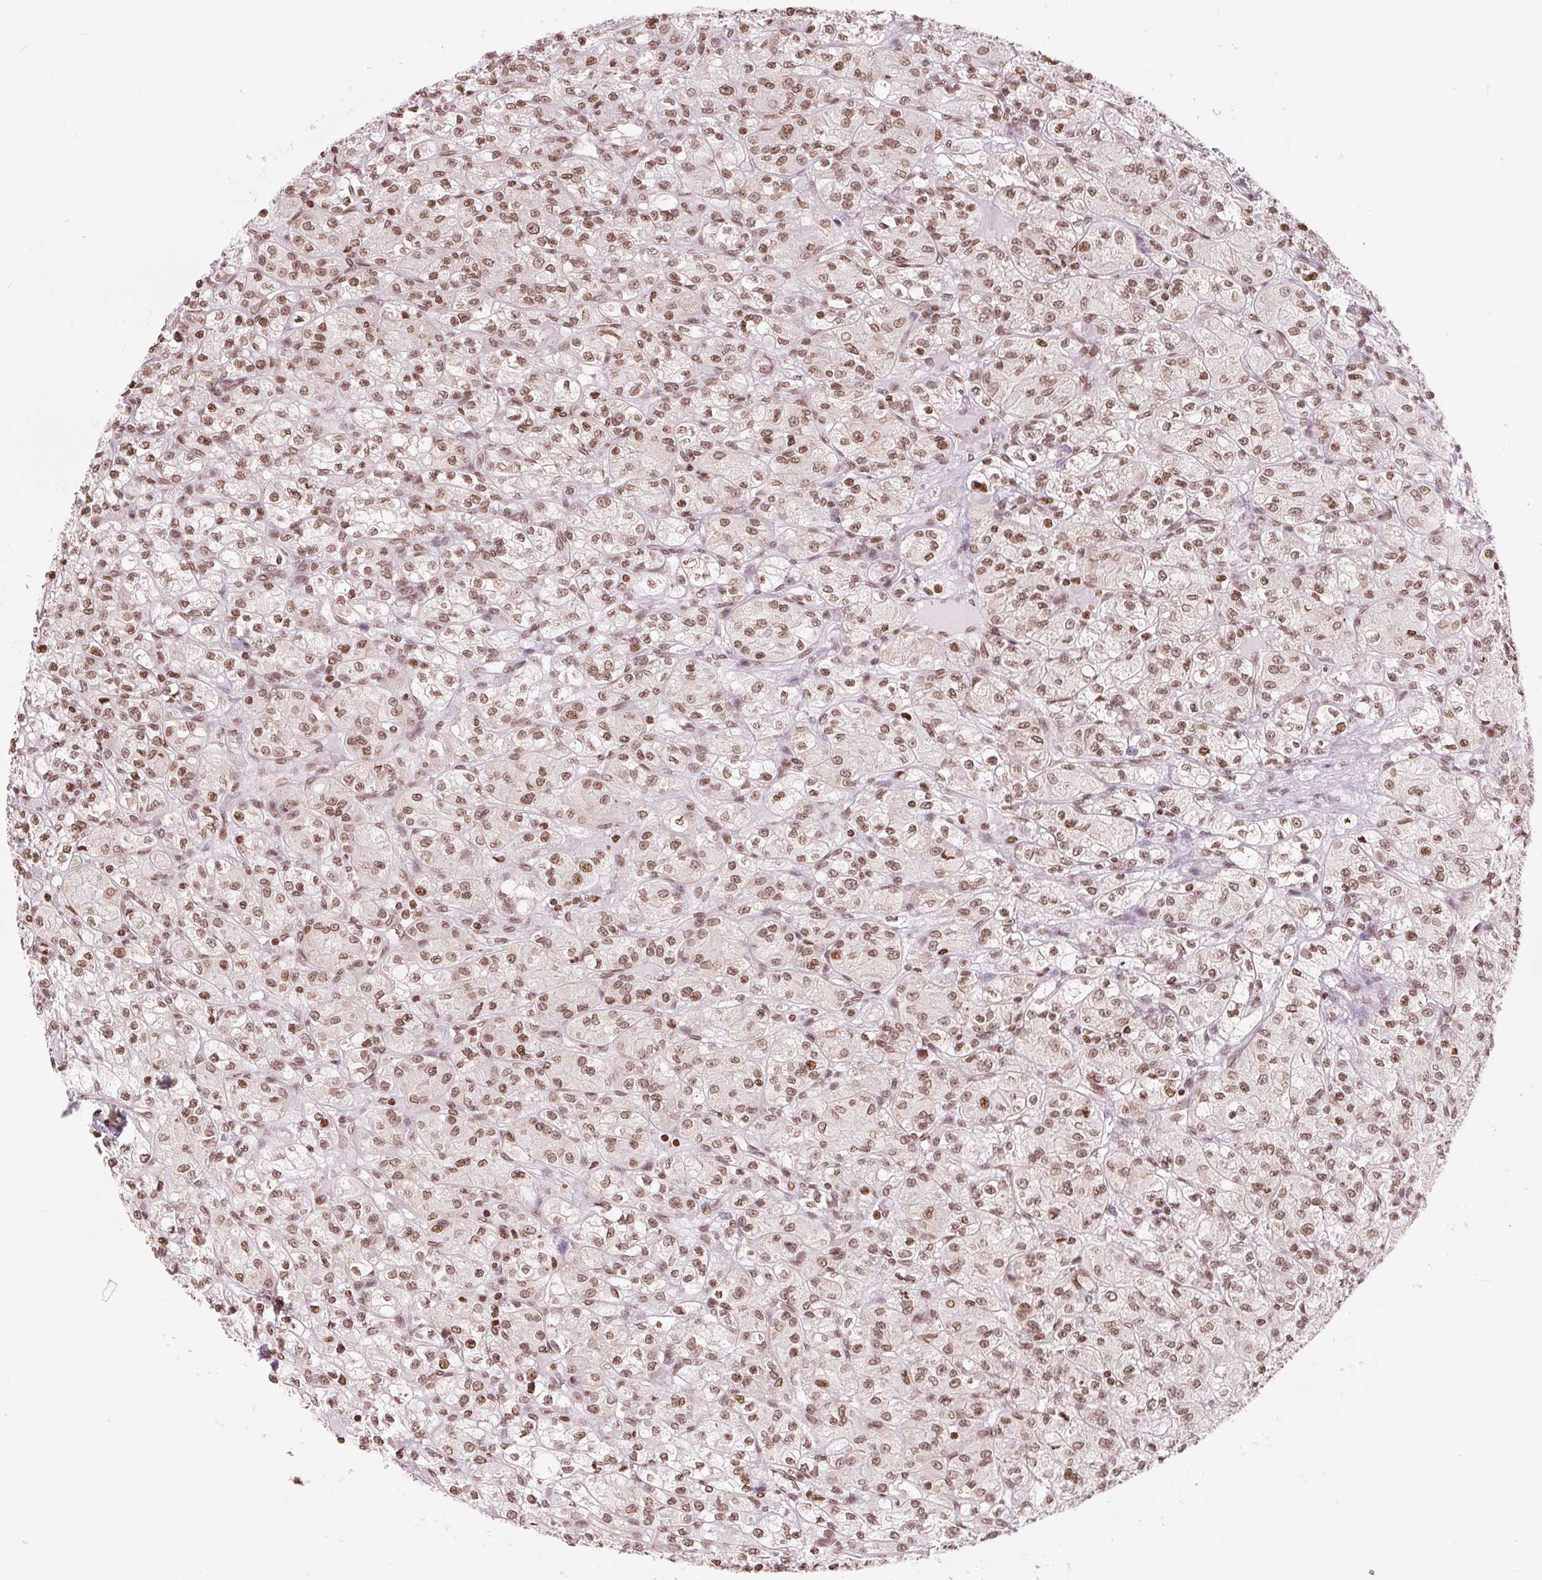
{"staining": {"intensity": "moderate", "quantity": ">75%", "location": "nuclear"}, "tissue": "renal cancer", "cell_type": "Tumor cells", "image_type": "cancer", "snomed": [{"axis": "morphology", "description": "Adenocarcinoma, NOS"}, {"axis": "topography", "description": "Kidney"}], "caption": "DAB (3,3'-diaminobenzidine) immunohistochemical staining of human renal cancer reveals moderate nuclear protein positivity in about >75% of tumor cells. (Stains: DAB in brown, nuclei in blue, Microscopy: brightfield microscopy at high magnification).", "gene": "SMIM12", "patient": {"sex": "female", "age": 70}}